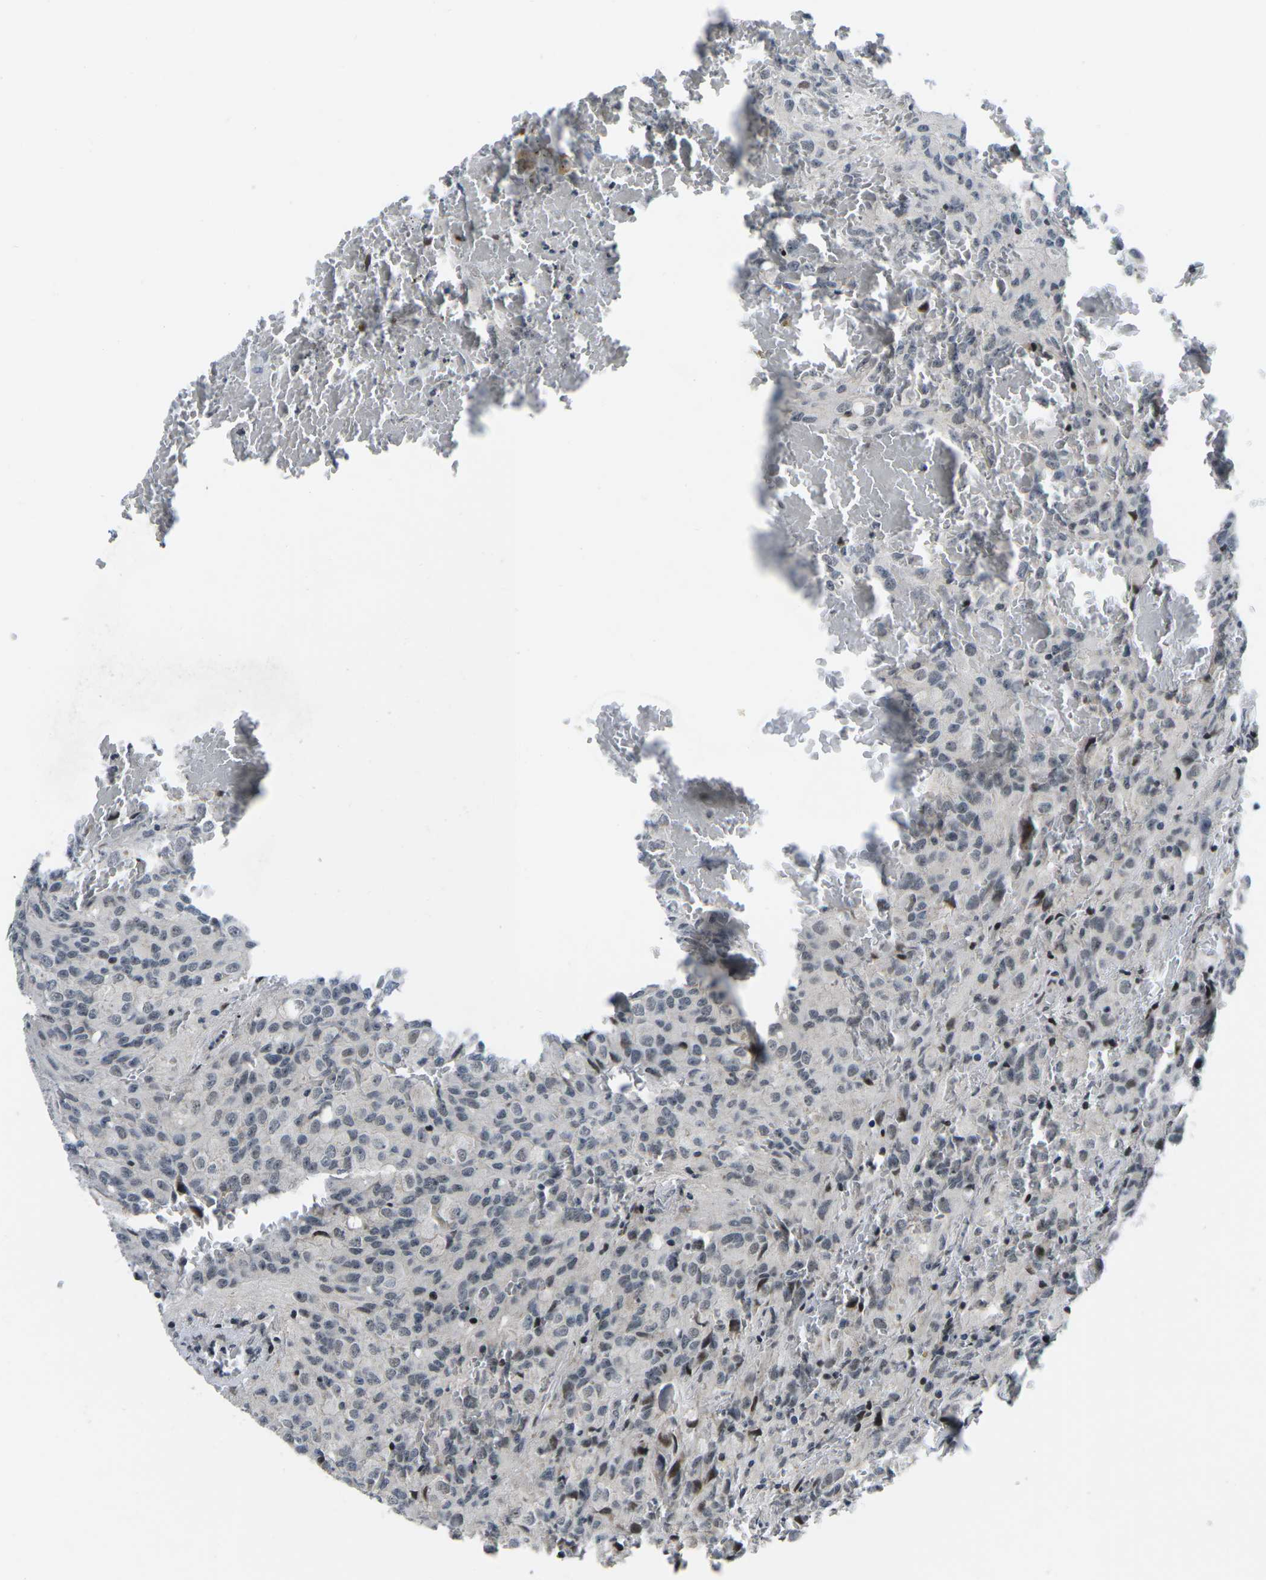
{"staining": {"intensity": "moderate", "quantity": "<25%", "location": "nuclear"}, "tissue": "glioma", "cell_type": "Tumor cells", "image_type": "cancer", "snomed": [{"axis": "morphology", "description": "Glioma, malignant, High grade"}, {"axis": "topography", "description": "Brain"}], "caption": "IHC (DAB) staining of human high-grade glioma (malignant) demonstrates moderate nuclear protein expression in about <25% of tumor cells. The staining is performed using DAB brown chromogen to label protein expression. The nuclei are counter-stained blue using hematoxylin.", "gene": "CDC73", "patient": {"sex": "male", "age": 32}}